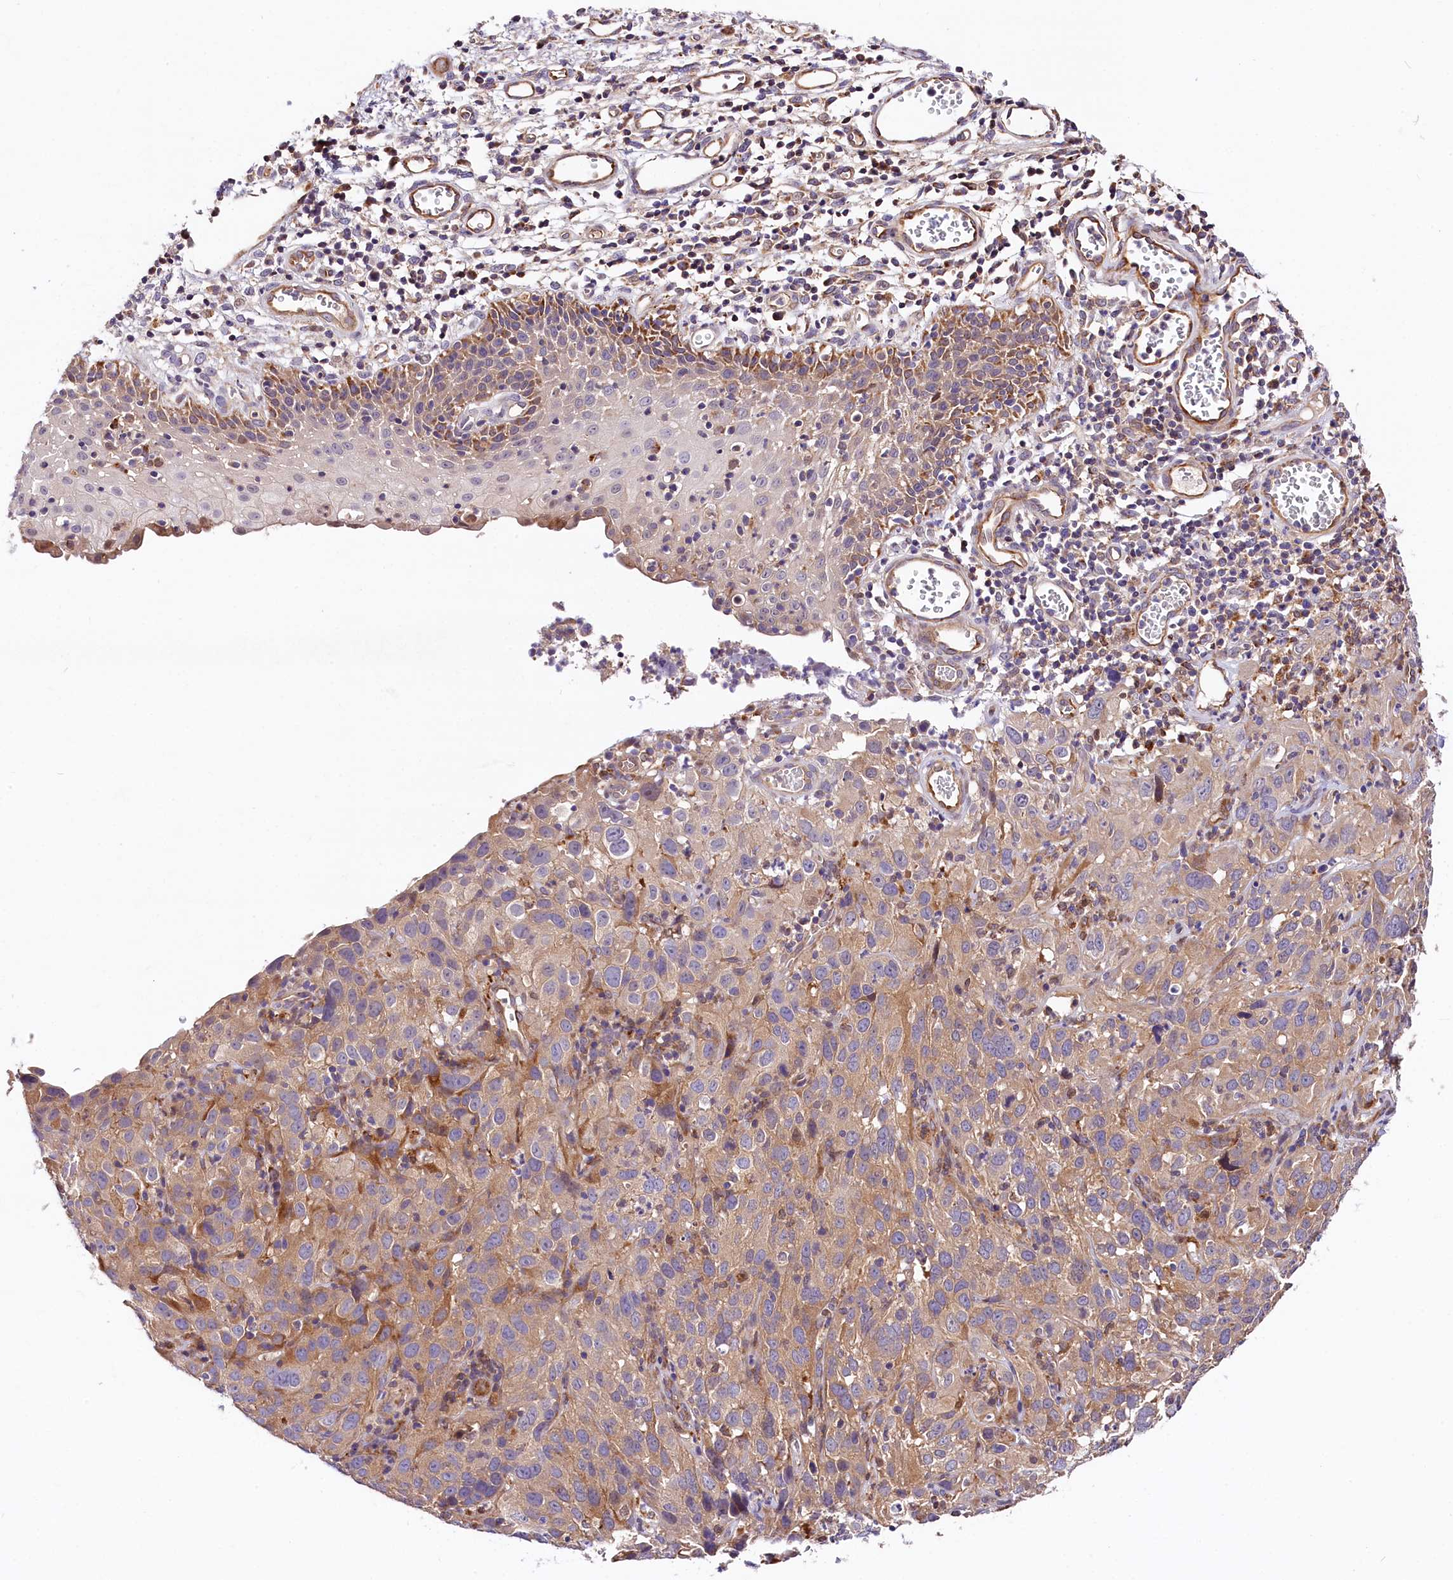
{"staining": {"intensity": "weak", "quantity": "25%-75%", "location": "cytoplasmic/membranous"}, "tissue": "cervical cancer", "cell_type": "Tumor cells", "image_type": "cancer", "snomed": [{"axis": "morphology", "description": "Squamous cell carcinoma, NOS"}, {"axis": "topography", "description": "Cervix"}], "caption": "Immunohistochemistry of squamous cell carcinoma (cervical) displays low levels of weak cytoplasmic/membranous positivity in approximately 25%-75% of tumor cells. (Brightfield microscopy of DAB IHC at high magnification).", "gene": "ARMC6", "patient": {"sex": "female", "age": 32}}